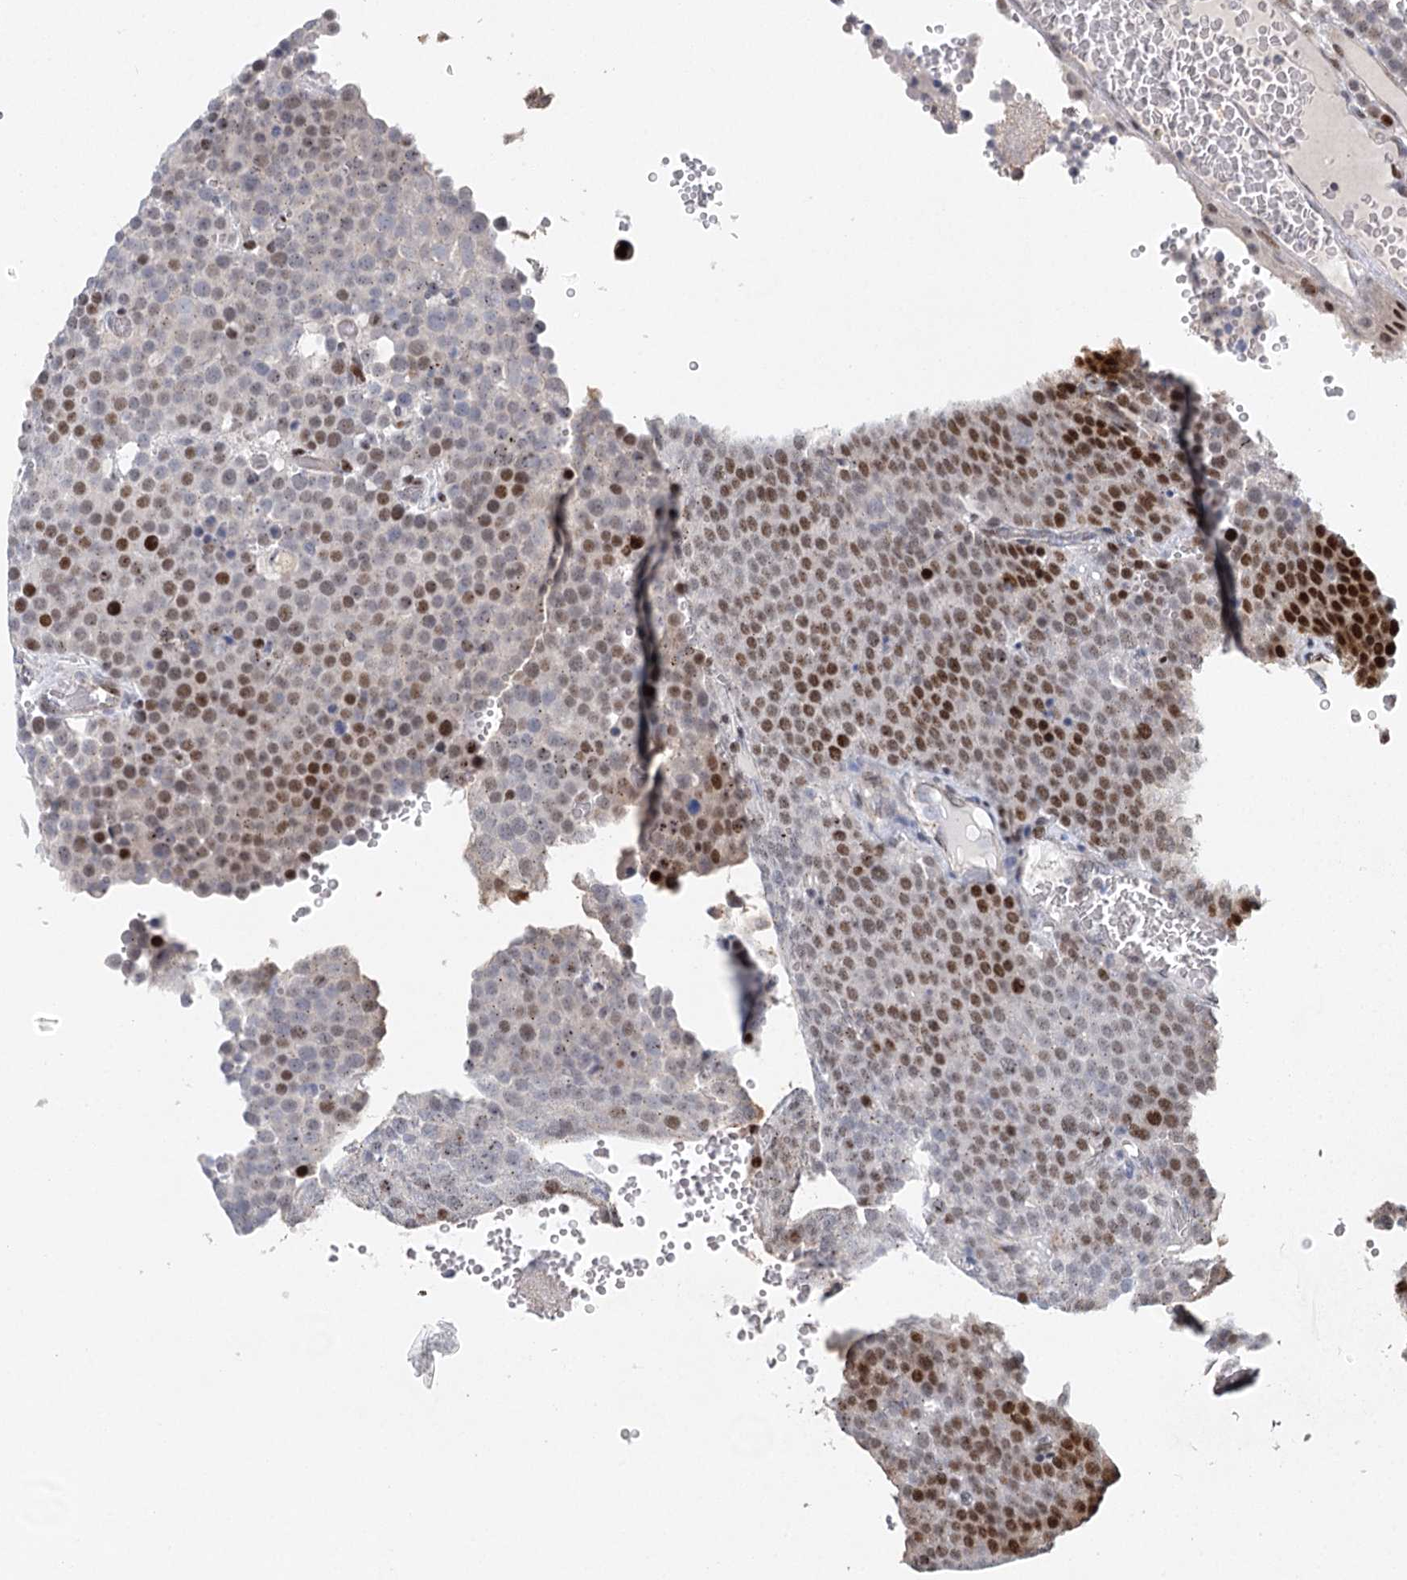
{"staining": {"intensity": "moderate", "quantity": "25%-75%", "location": "nuclear"}, "tissue": "testis cancer", "cell_type": "Tumor cells", "image_type": "cancer", "snomed": [{"axis": "morphology", "description": "Seminoma, NOS"}, {"axis": "topography", "description": "Testis"}], "caption": "Testis cancer stained for a protein reveals moderate nuclear positivity in tumor cells. (IHC, brightfield microscopy, high magnification).", "gene": "CAMTA1", "patient": {"sex": "male", "age": 71}}